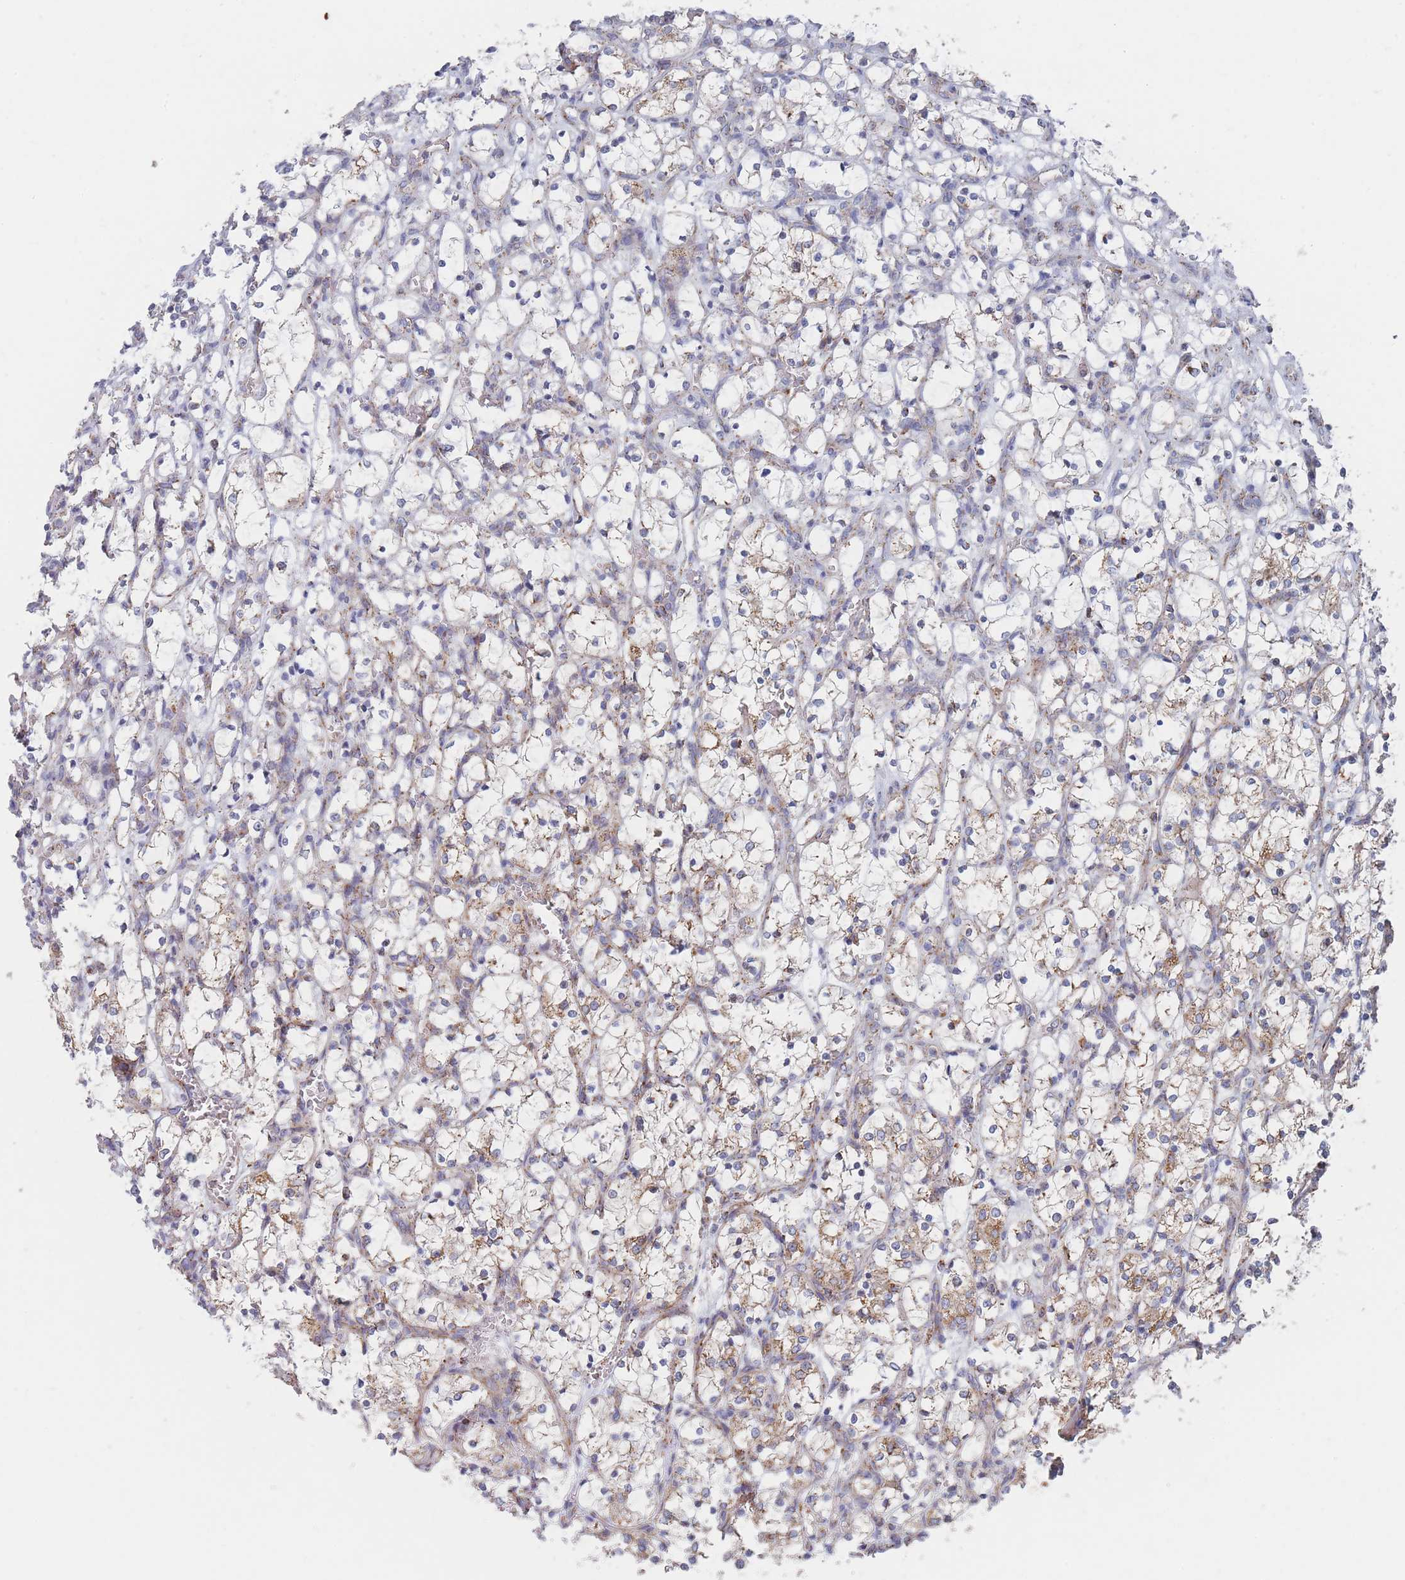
{"staining": {"intensity": "moderate", "quantity": "25%-75%", "location": "cytoplasmic/membranous"}, "tissue": "renal cancer", "cell_type": "Tumor cells", "image_type": "cancer", "snomed": [{"axis": "morphology", "description": "Adenocarcinoma, NOS"}, {"axis": "topography", "description": "Kidney"}], "caption": "An immunohistochemistry micrograph of tumor tissue is shown. Protein staining in brown labels moderate cytoplasmic/membranous positivity in renal cancer within tumor cells.", "gene": "IKZF4", "patient": {"sex": "female", "age": 69}}